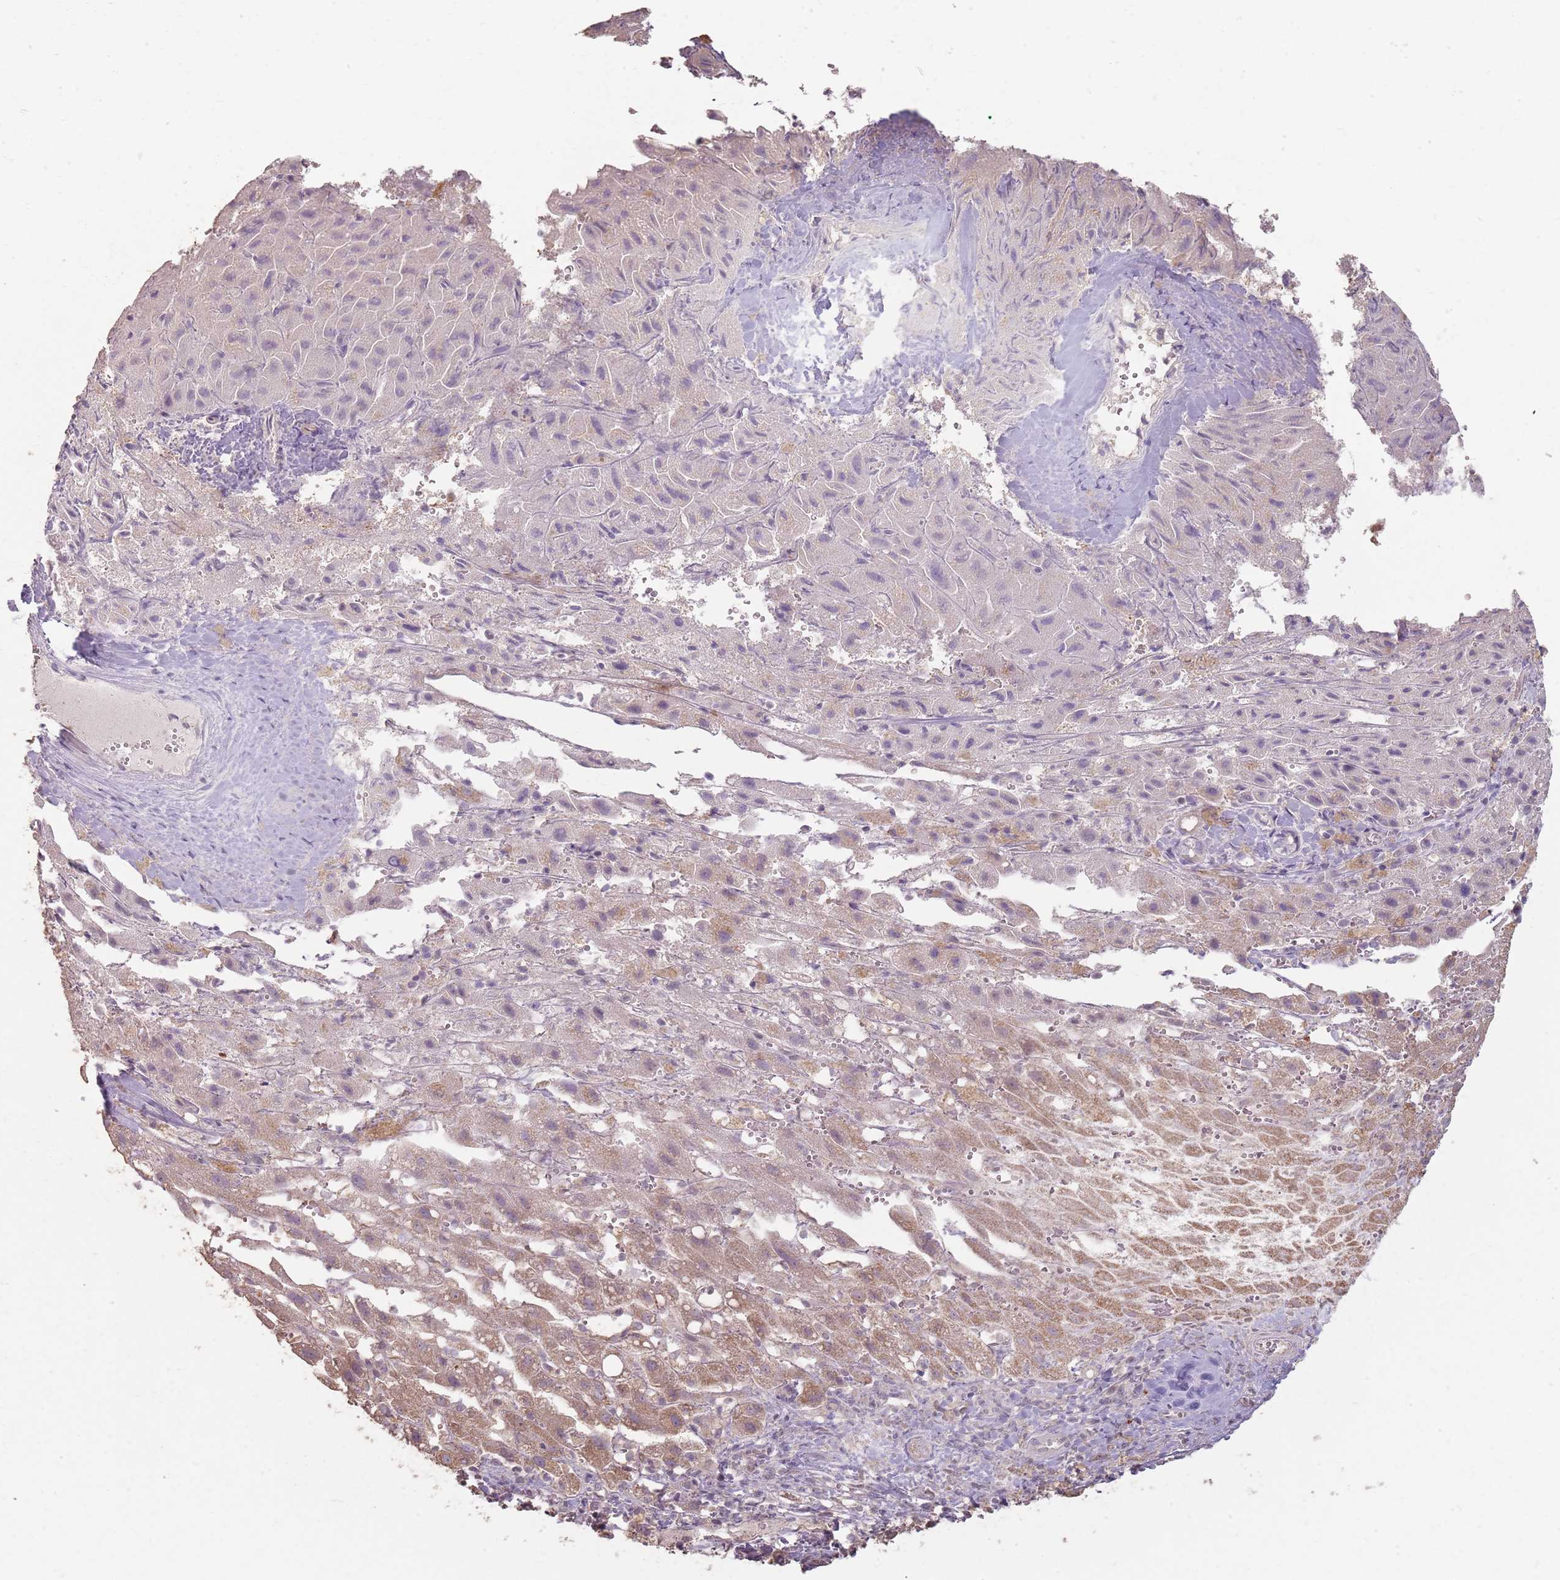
{"staining": {"intensity": "weak", "quantity": "25%-75%", "location": "cytoplasmic/membranous"}, "tissue": "liver cancer", "cell_type": "Tumor cells", "image_type": "cancer", "snomed": [{"axis": "morphology", "description": "Carcinoma, Hepatocellular, NOS"}, {"axis": "topography", "description": "Liver"}], "caption": "Human hepatocellular carcinoma (liver) stained for a protein (brown) demonstrates weak cytoplasmic/membranous positive positivity in approximately 25%-75% of tumor cells.", "gene": "CCDC168", "patient": {"sex": "female", "age": 58}}